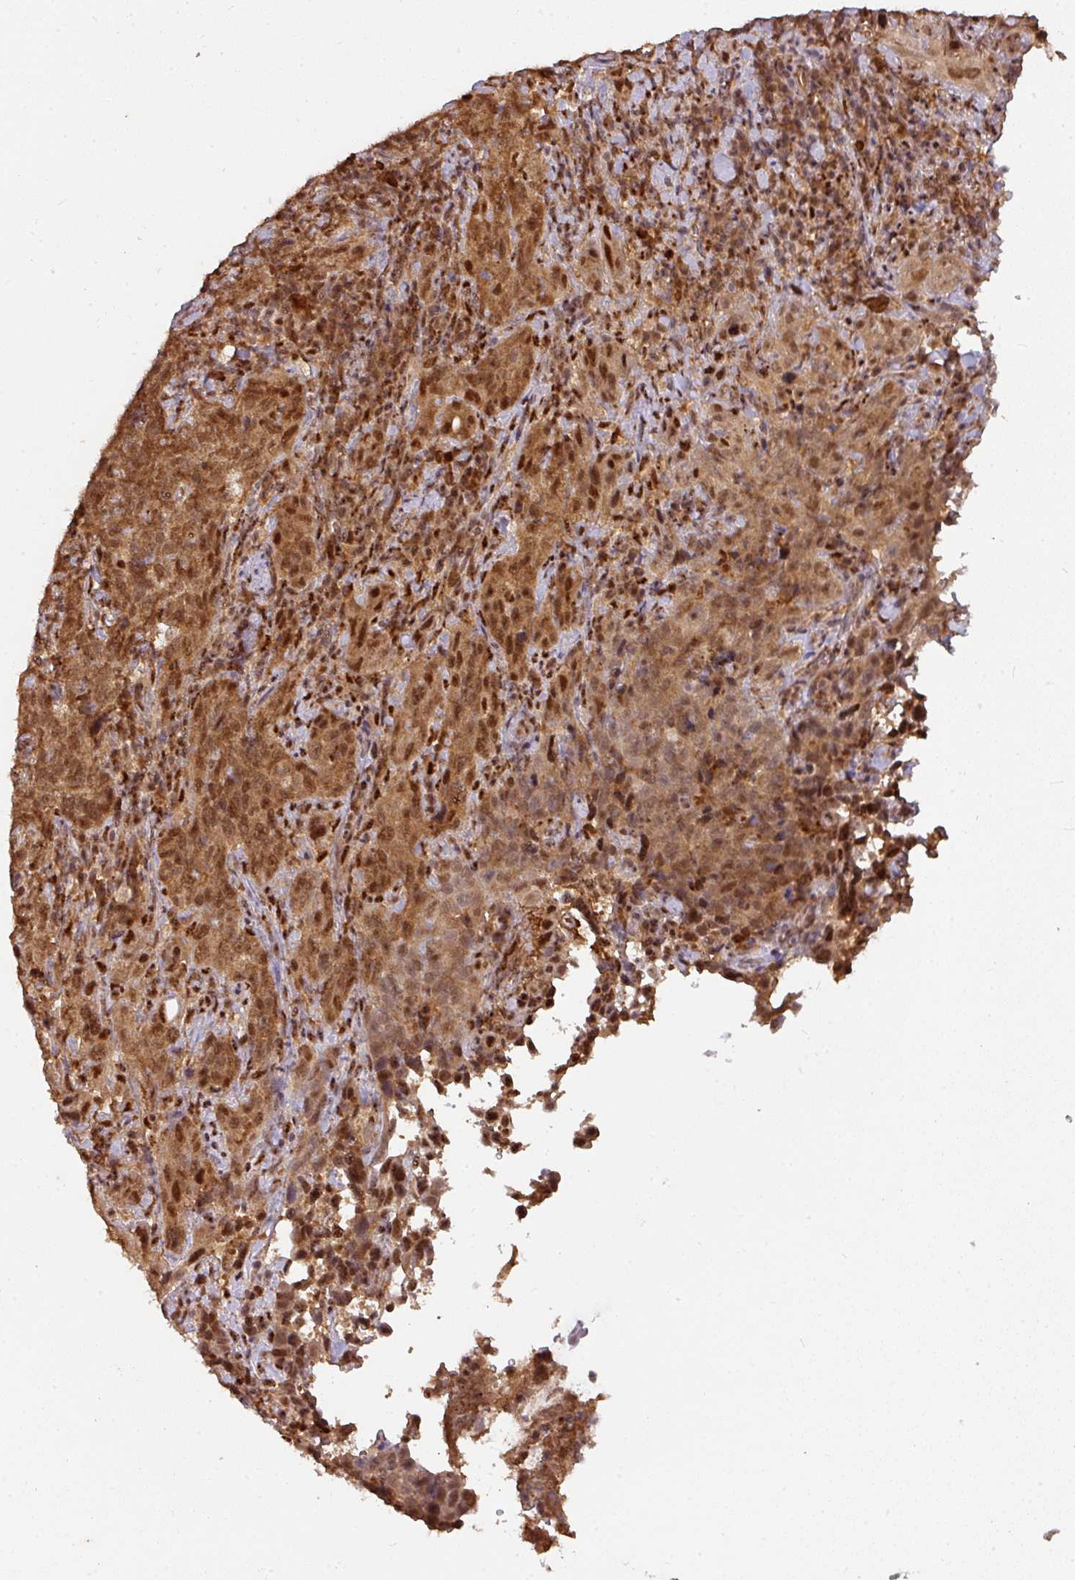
{"staining": {"intensity": "strong", "quantity": ">75%", "location": "cytoplasmic/membranous,nuclear"}, "tissue": "cervical cancer", "cell_type": "Tumor cells", "image_type": "cancer", "snomed": [{"axis": "morphology", "description": "Squamous cell carcinoma, NOS"}, {"axis": "topography", "description": "Cervix"}], "caption": "Protein analysis of cervical squamous cell carcinoma tissue displays strong cytoplasmic/membranous and nuclear positivity in about >75% of tumor cells. (DAB IHC with brightfield microscopy, high magnification).", "gene": "RANBP9", "patient": {"sex": "female", "age": 51}}